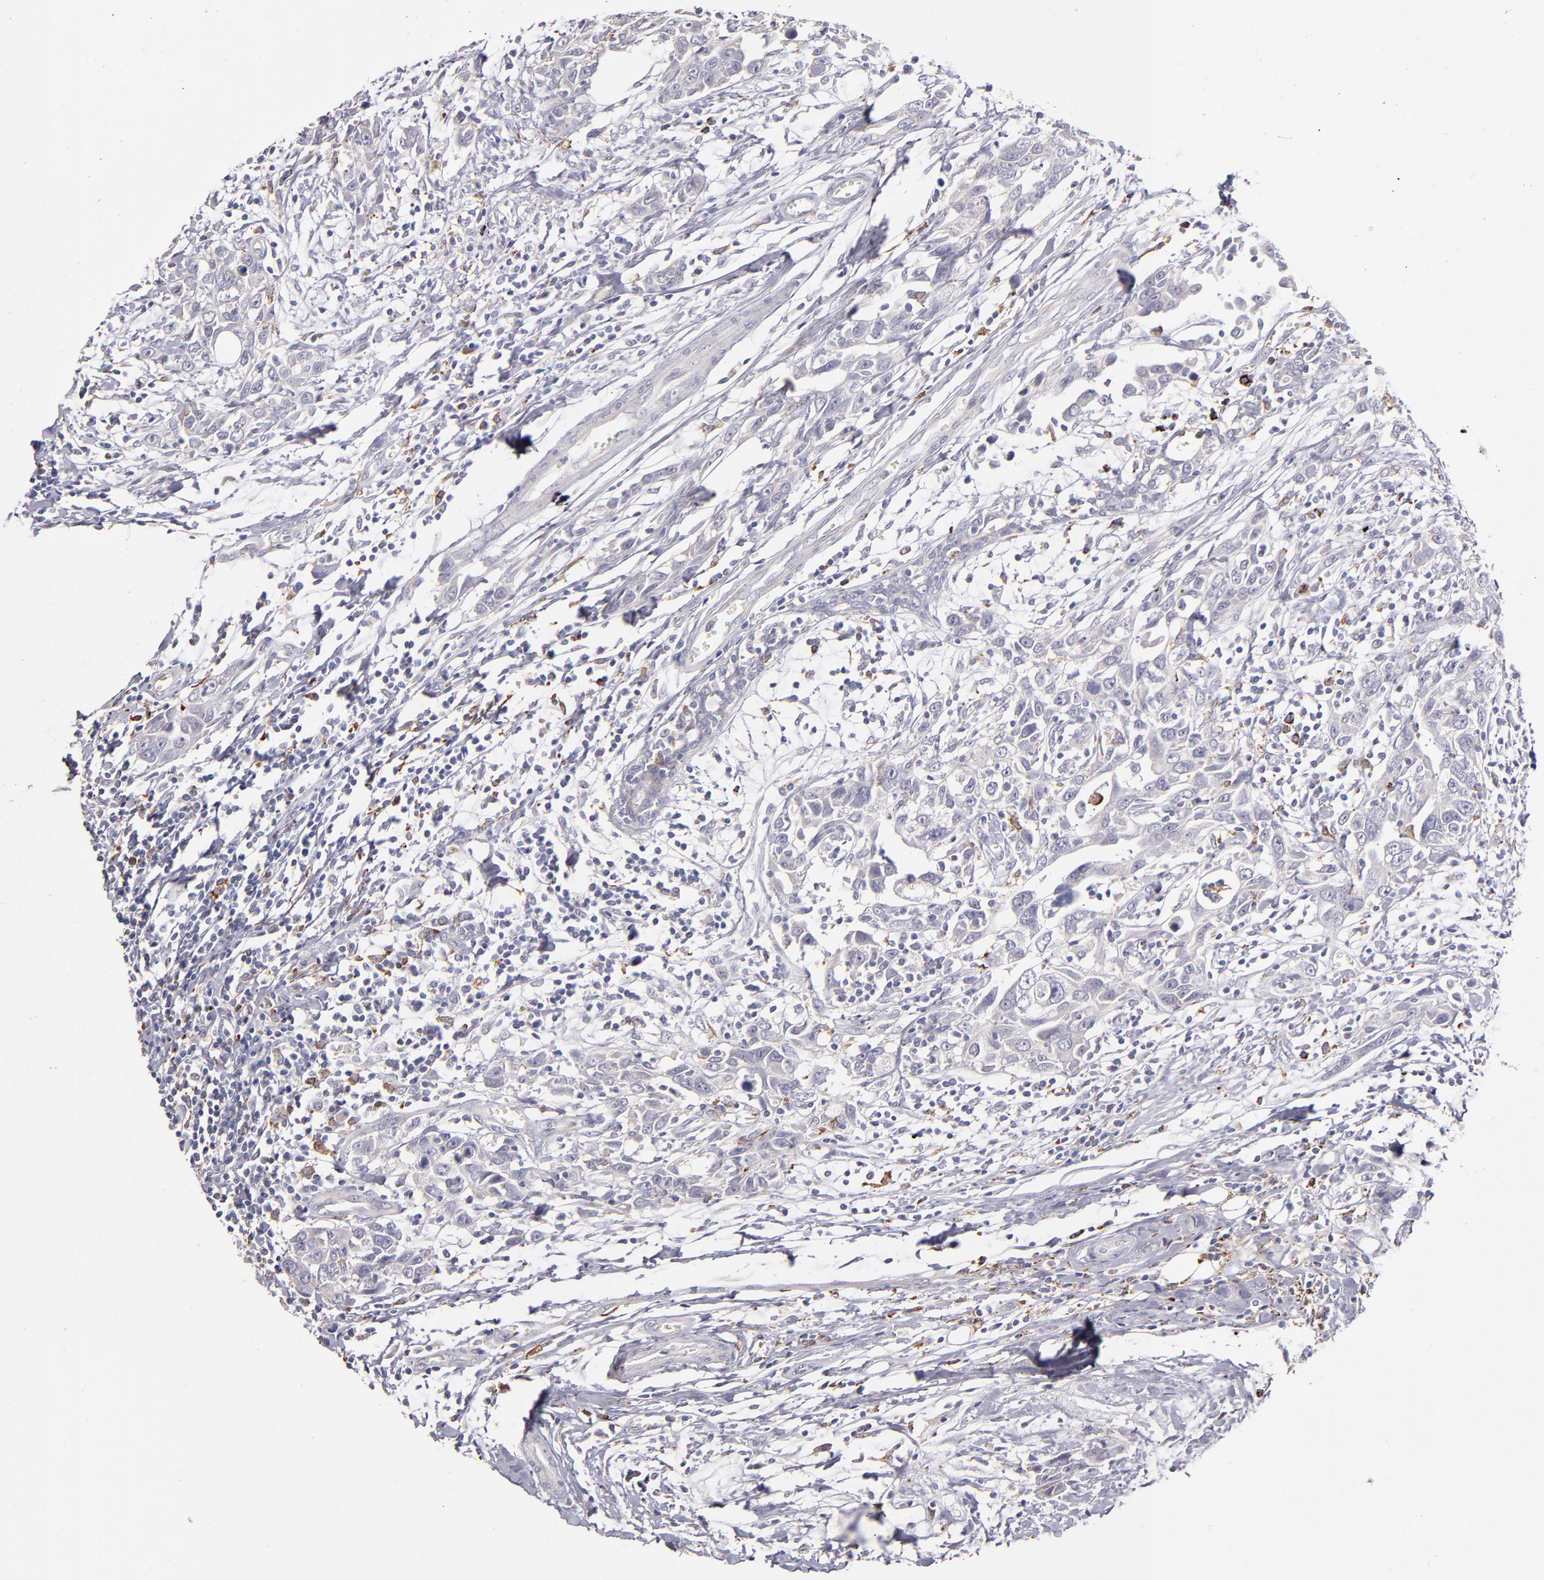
{"staining": {"intensity": "strong", "quantity": "<25%", "location": "cytoplasmic/membranous"}, "tissue": "breast cancer", "cell_type": "Tumor cells", "image_type": "cancer", "snomed": [{"axis": "morphology", "description": "Duct carcinoma"}, {"axis": "topography", "description": "Breast"}], "caption": "This histopathology image exhibits IHC staining of human breast infiltrating ductal carcinoma, with medium strong cytoplasmic/membranous positivity in approximately <25% of tumor cells.", "gene": "GLDC", "patient": {"sex": "female", "age": 50}}